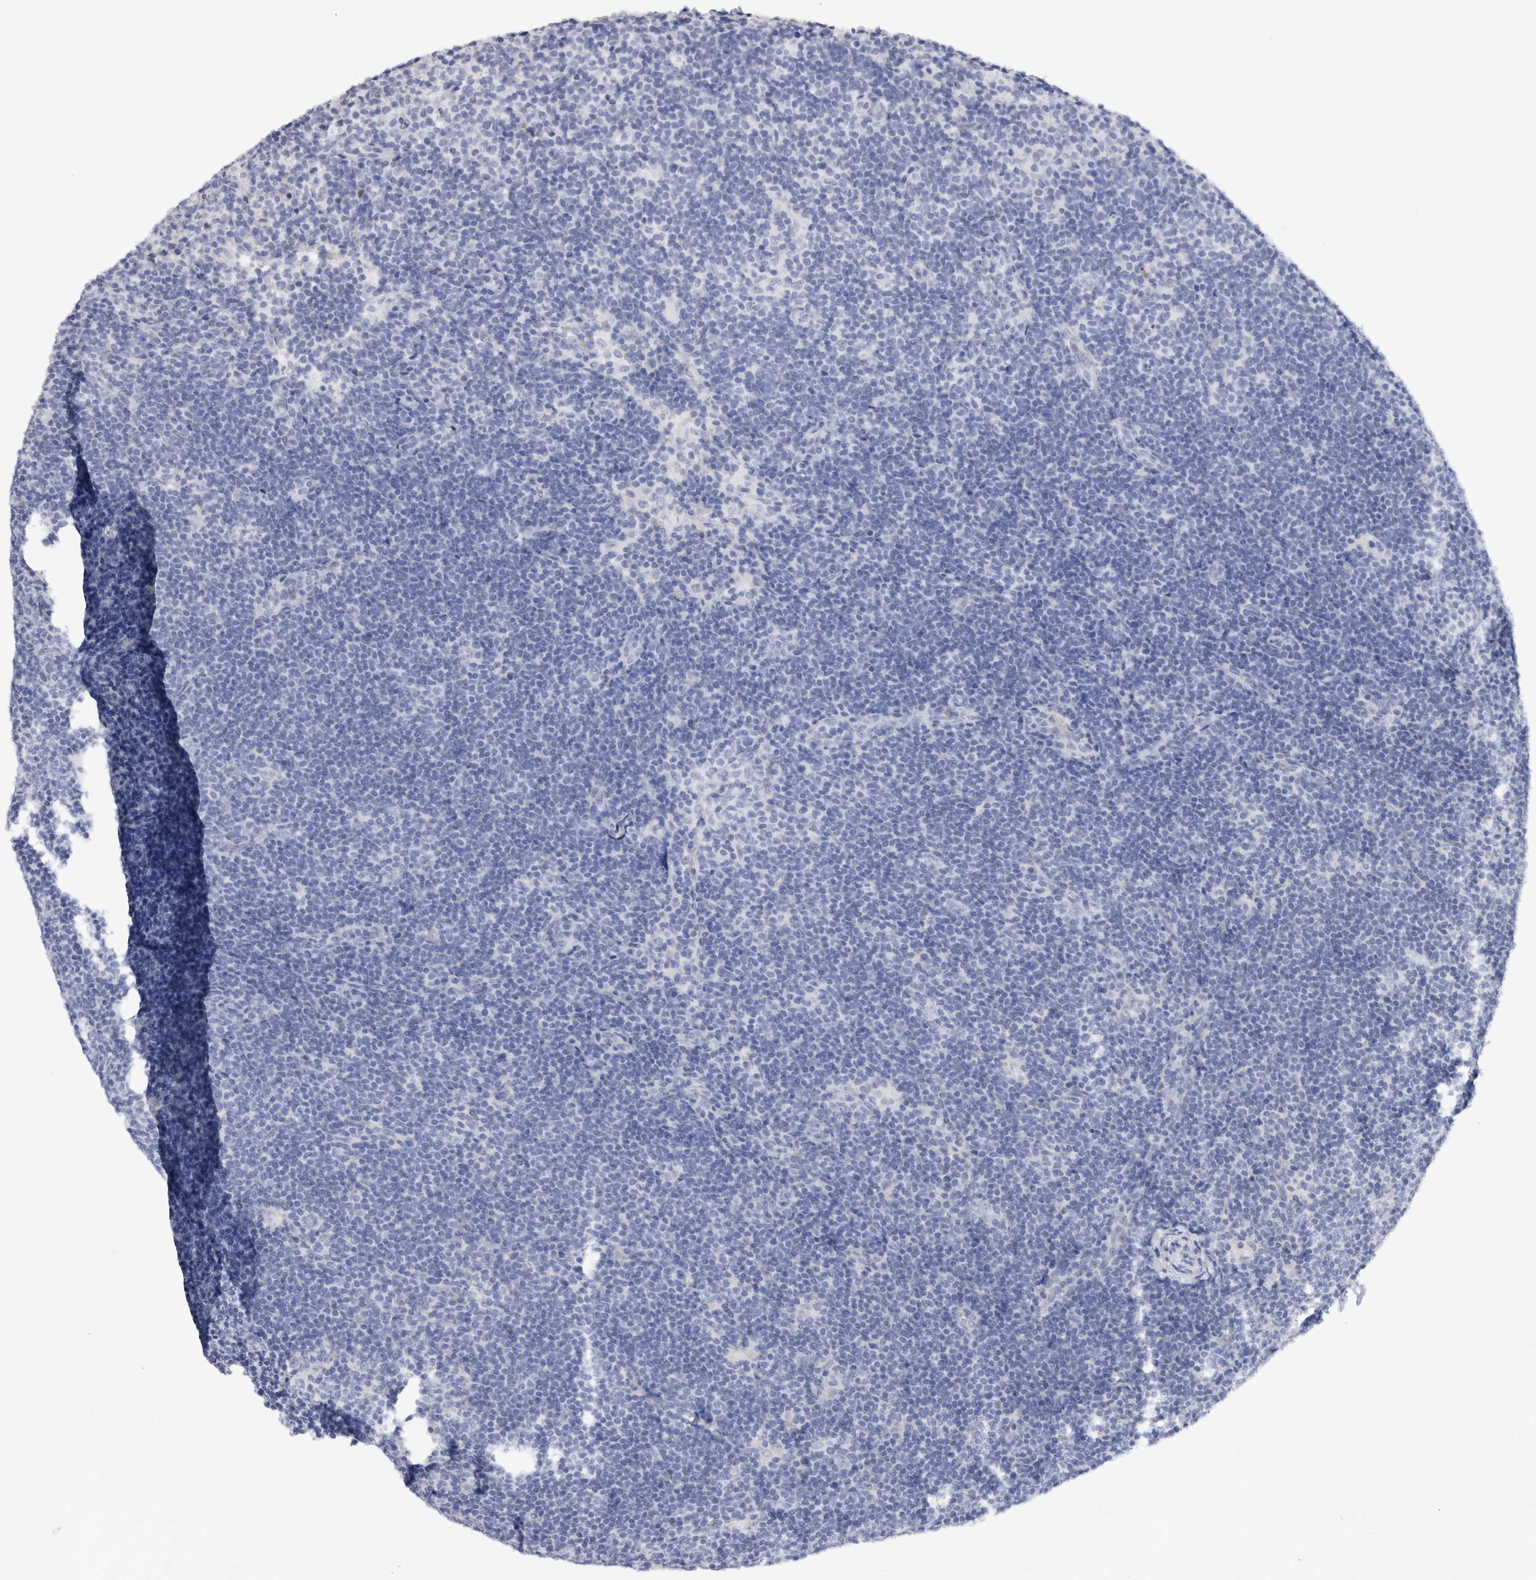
{"staining": {"intensity": "negative", "quantity": "none", "location": "none"}, "tissue": "lymphoma", "cell_type": "Tumor cells", "image_type": "cancer", "snomed": [{"axis": "morphology", "description": "Hodgkin's disease, NOS"}, {"axis": "topography", "description": "Lymph node"}], "caption": "Human lymphoma stained for a protein using immunohistochemistry displays no staining in tumor cells.", "gene": "VSIG4", "patient": {"sex": "female", "age": 57}}